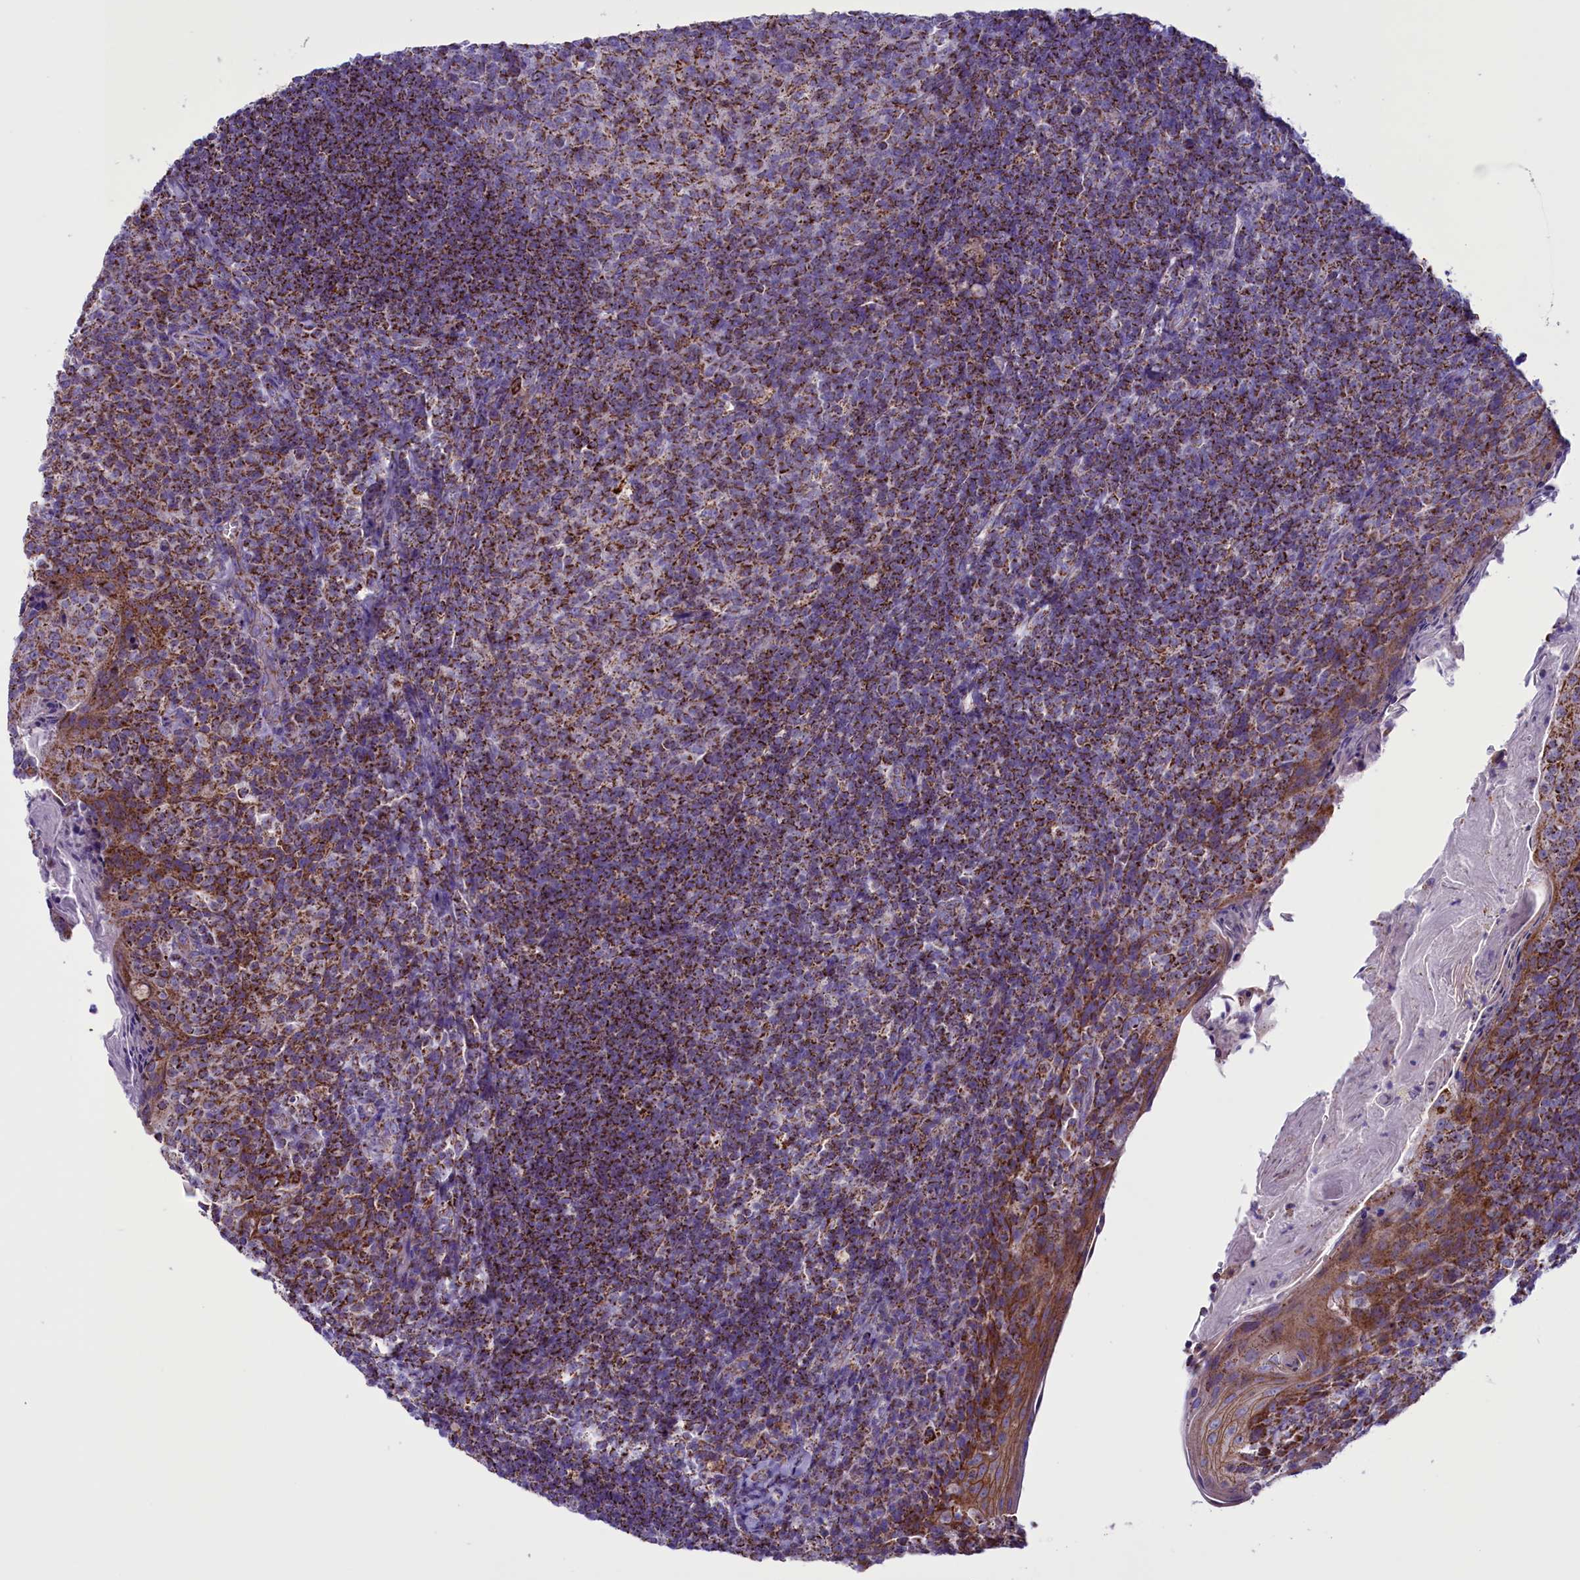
{"staining": {"intensity": "moderate", "quantity": "25%-75%", "location": "cytoplasmic/membranous"}, "tissue": "tonsil", "cell_type": "Germinal center cells", "image_type": "normal", "snomed": [{"axis": "morphology", "description": "Normal tissue, NOS"}, {"axis": "topography", "description": "Tonsil"}], "caption": "Protein analysis of benign tonsil exhibits moderate cytoplasmic/membranous staining in approximately 25%-75% of germinal center cells.", "gene": "ICA1L", "patient": {"sex": "female", "age": 10}}